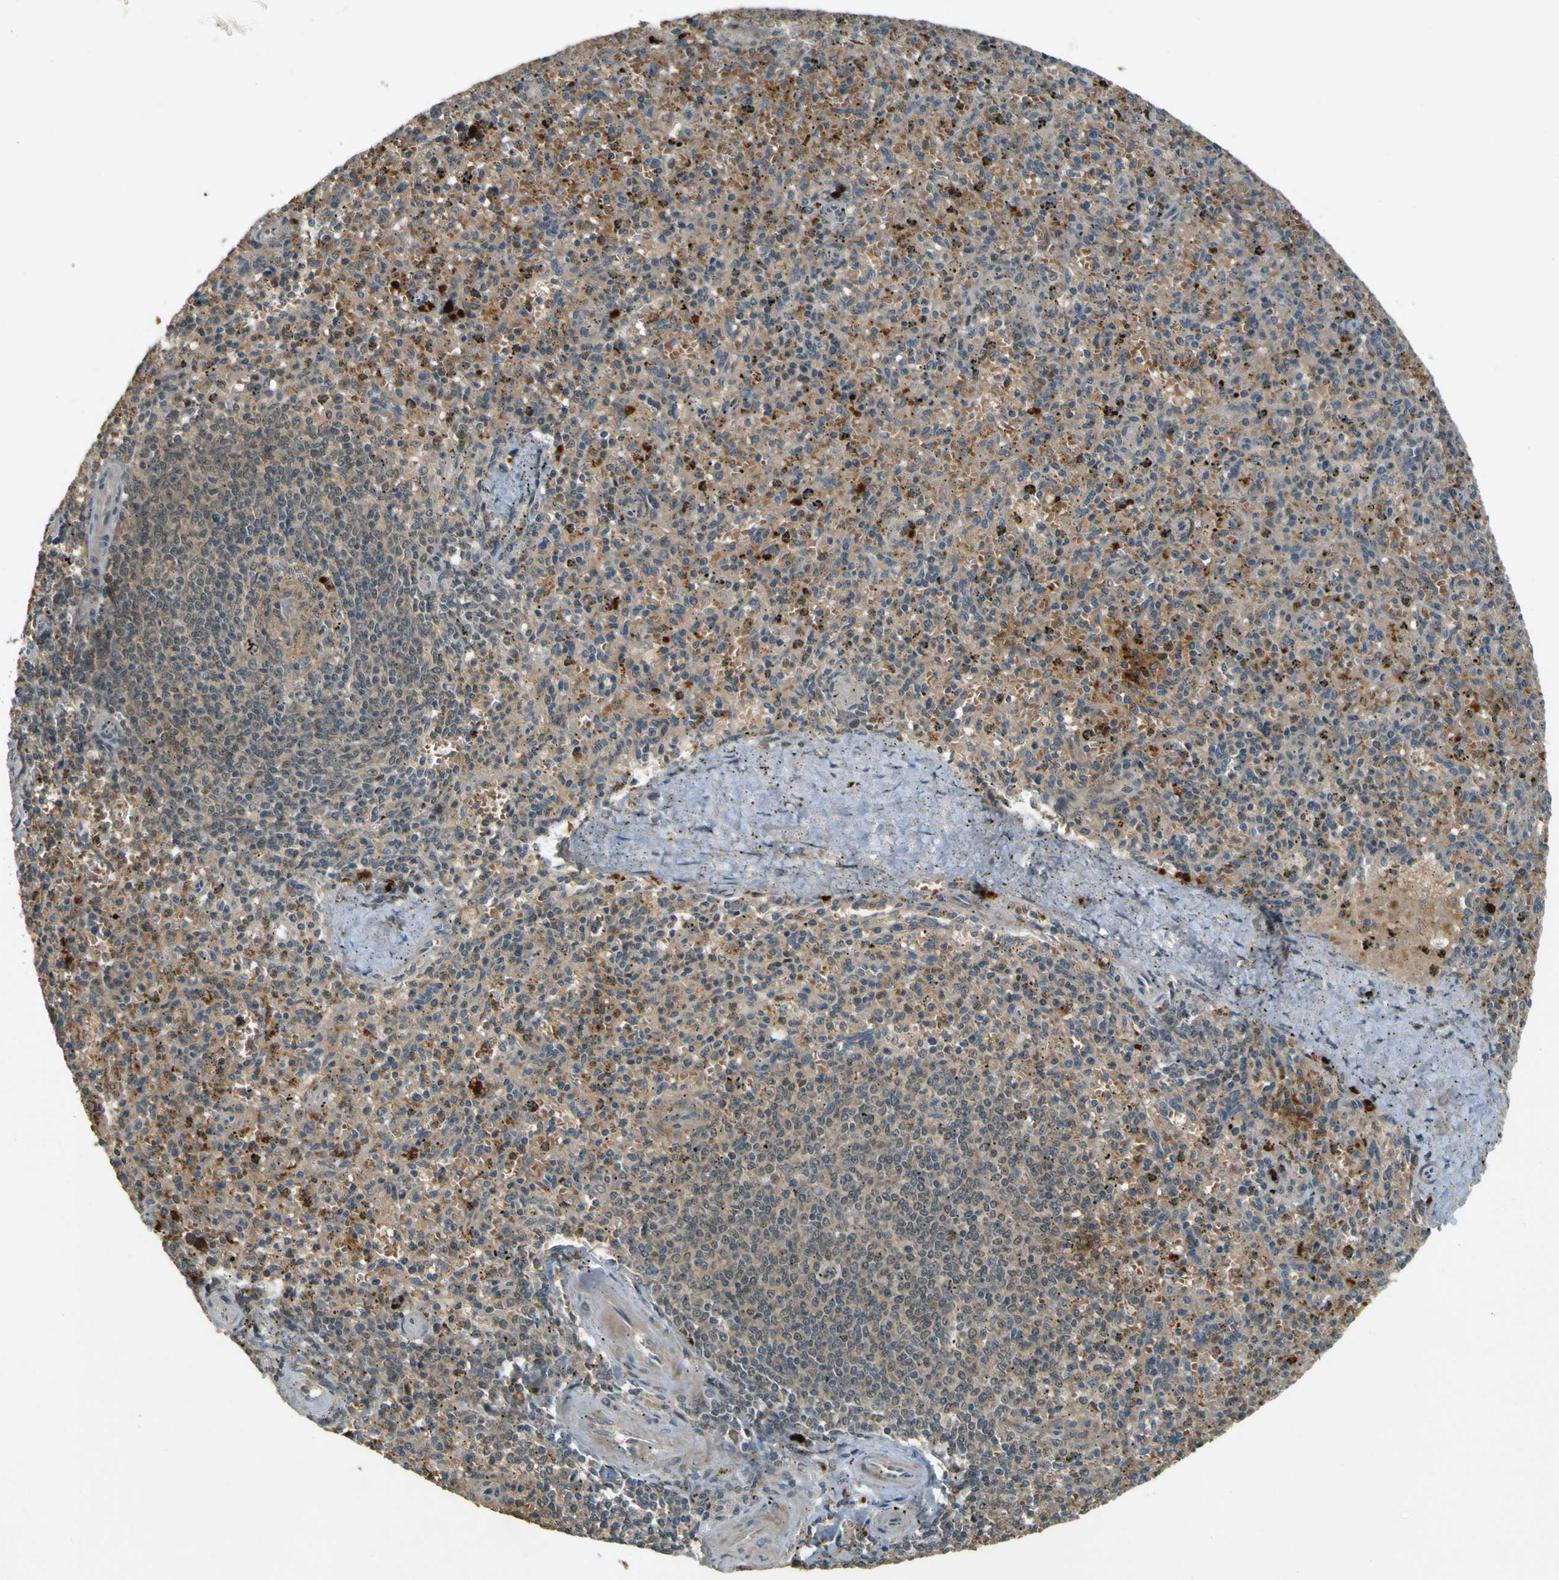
{"staining": {"intensity": "weak", "quantity": "25%-75%", "location": "cytoplasmic/membranous"}, "tissue": "spleen", "cell_type": "Cells in red pulp", "image_type": "normal", "snomed": [{"axis": "morphology", "description": "Normal tissue, NOS"}, {"axis": "topography", "description": "Spleen"}], "caption": "Immunohistochemistry of unremarkable human spleen exhibits low levels of weak cytoplasmic/membranous staining in approximately 25%-75% of cells in red pulp. (brown staining indicates protein expression, while blue staining denotes nuclei).", "gene": "MPDZ", "patient": {"sex": "male", "age": 72}}